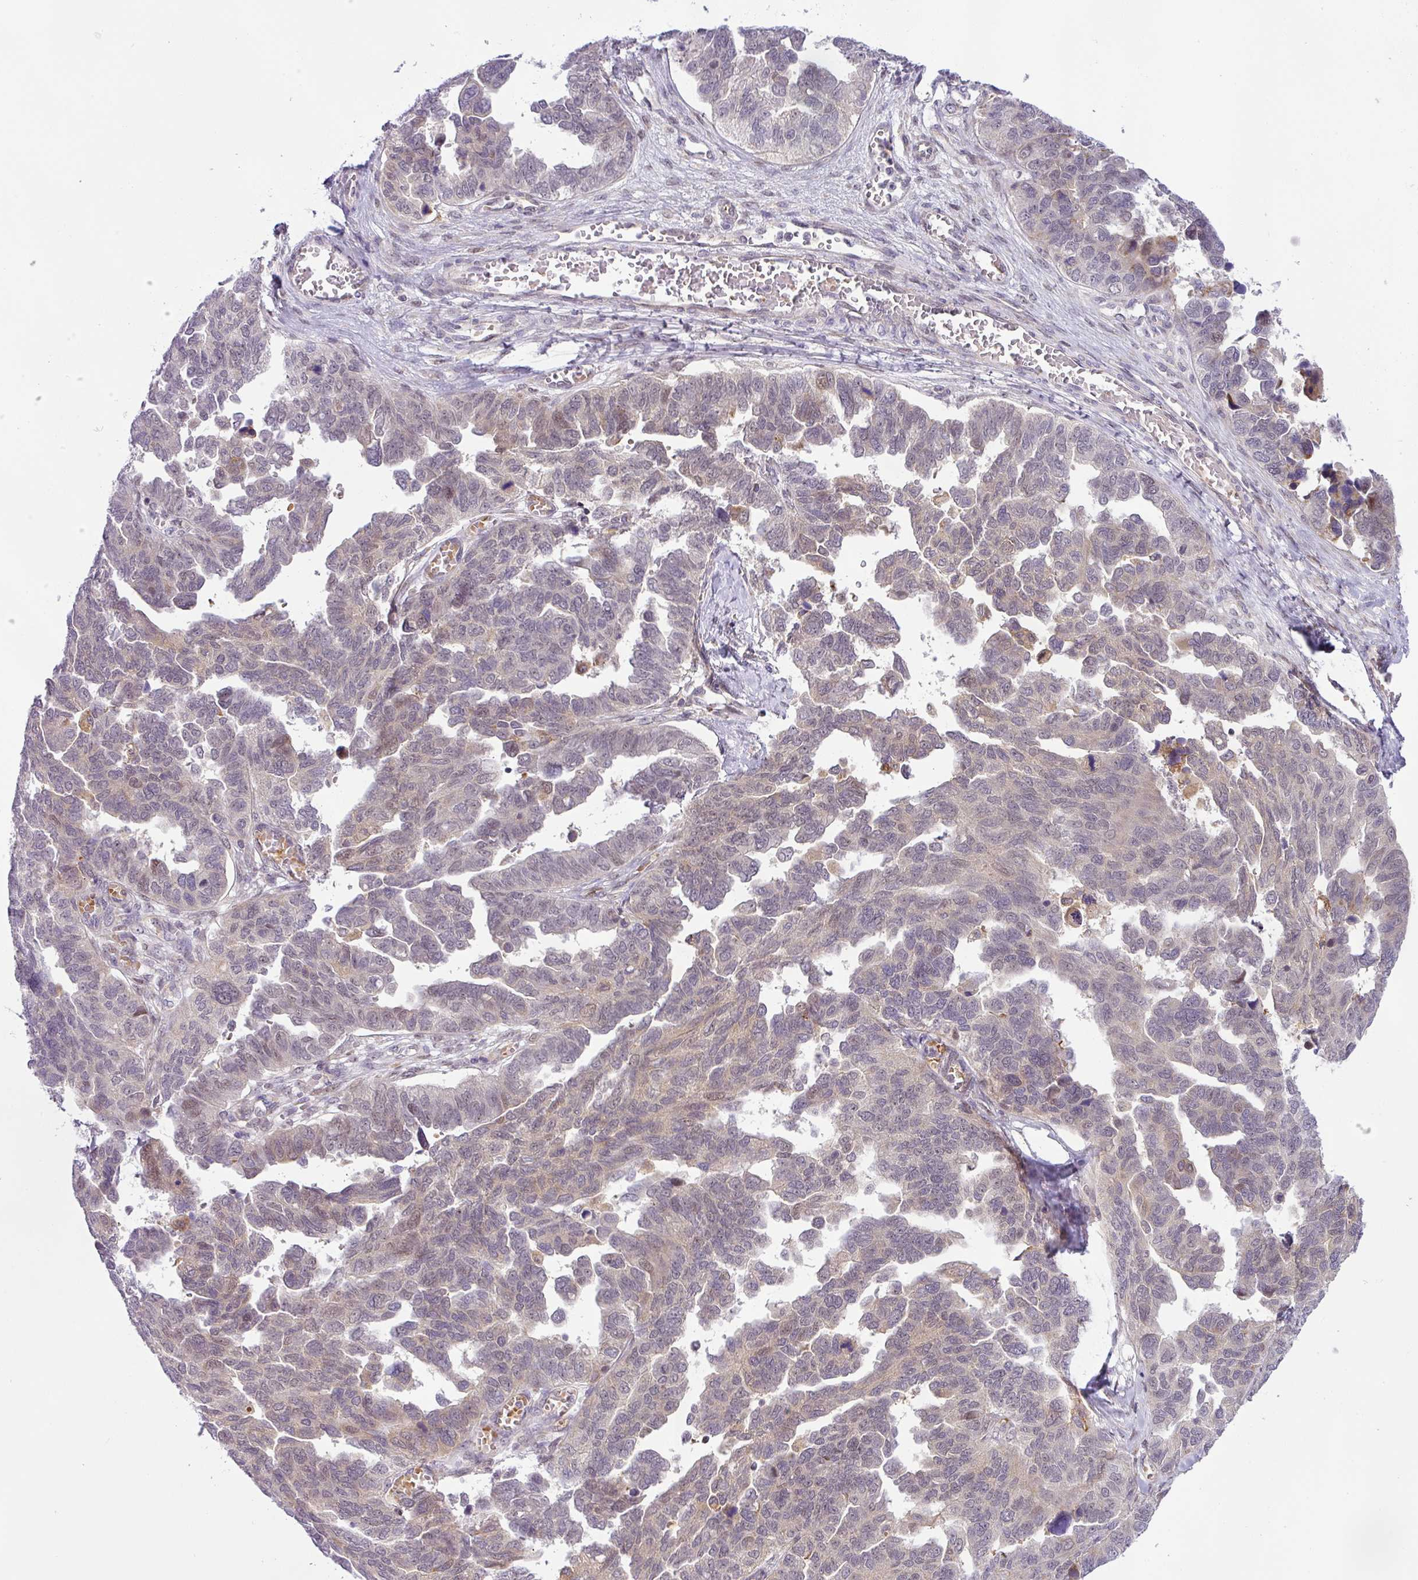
{"staining": {"intensity": "weak", "quantity": "<25%", "location": "cytoplasmic/membranous"}, "tissue": "ovarian cancer", "cell_type": "Tumor cells", "image_type": "cancer", "snomed": [{"axis": "morphology", "description": "Cystadenocarcinoma, serous, NOS"}, {"axis": "topography", "description": "Ovary"}], "caption": "The IHC micrograph has no significant expression in tumor cells of serous cystadenocarcinoma (ovarian) tissue.", "gene": "NDUFB2", "patient": {"sex": "female", "age": 64}}